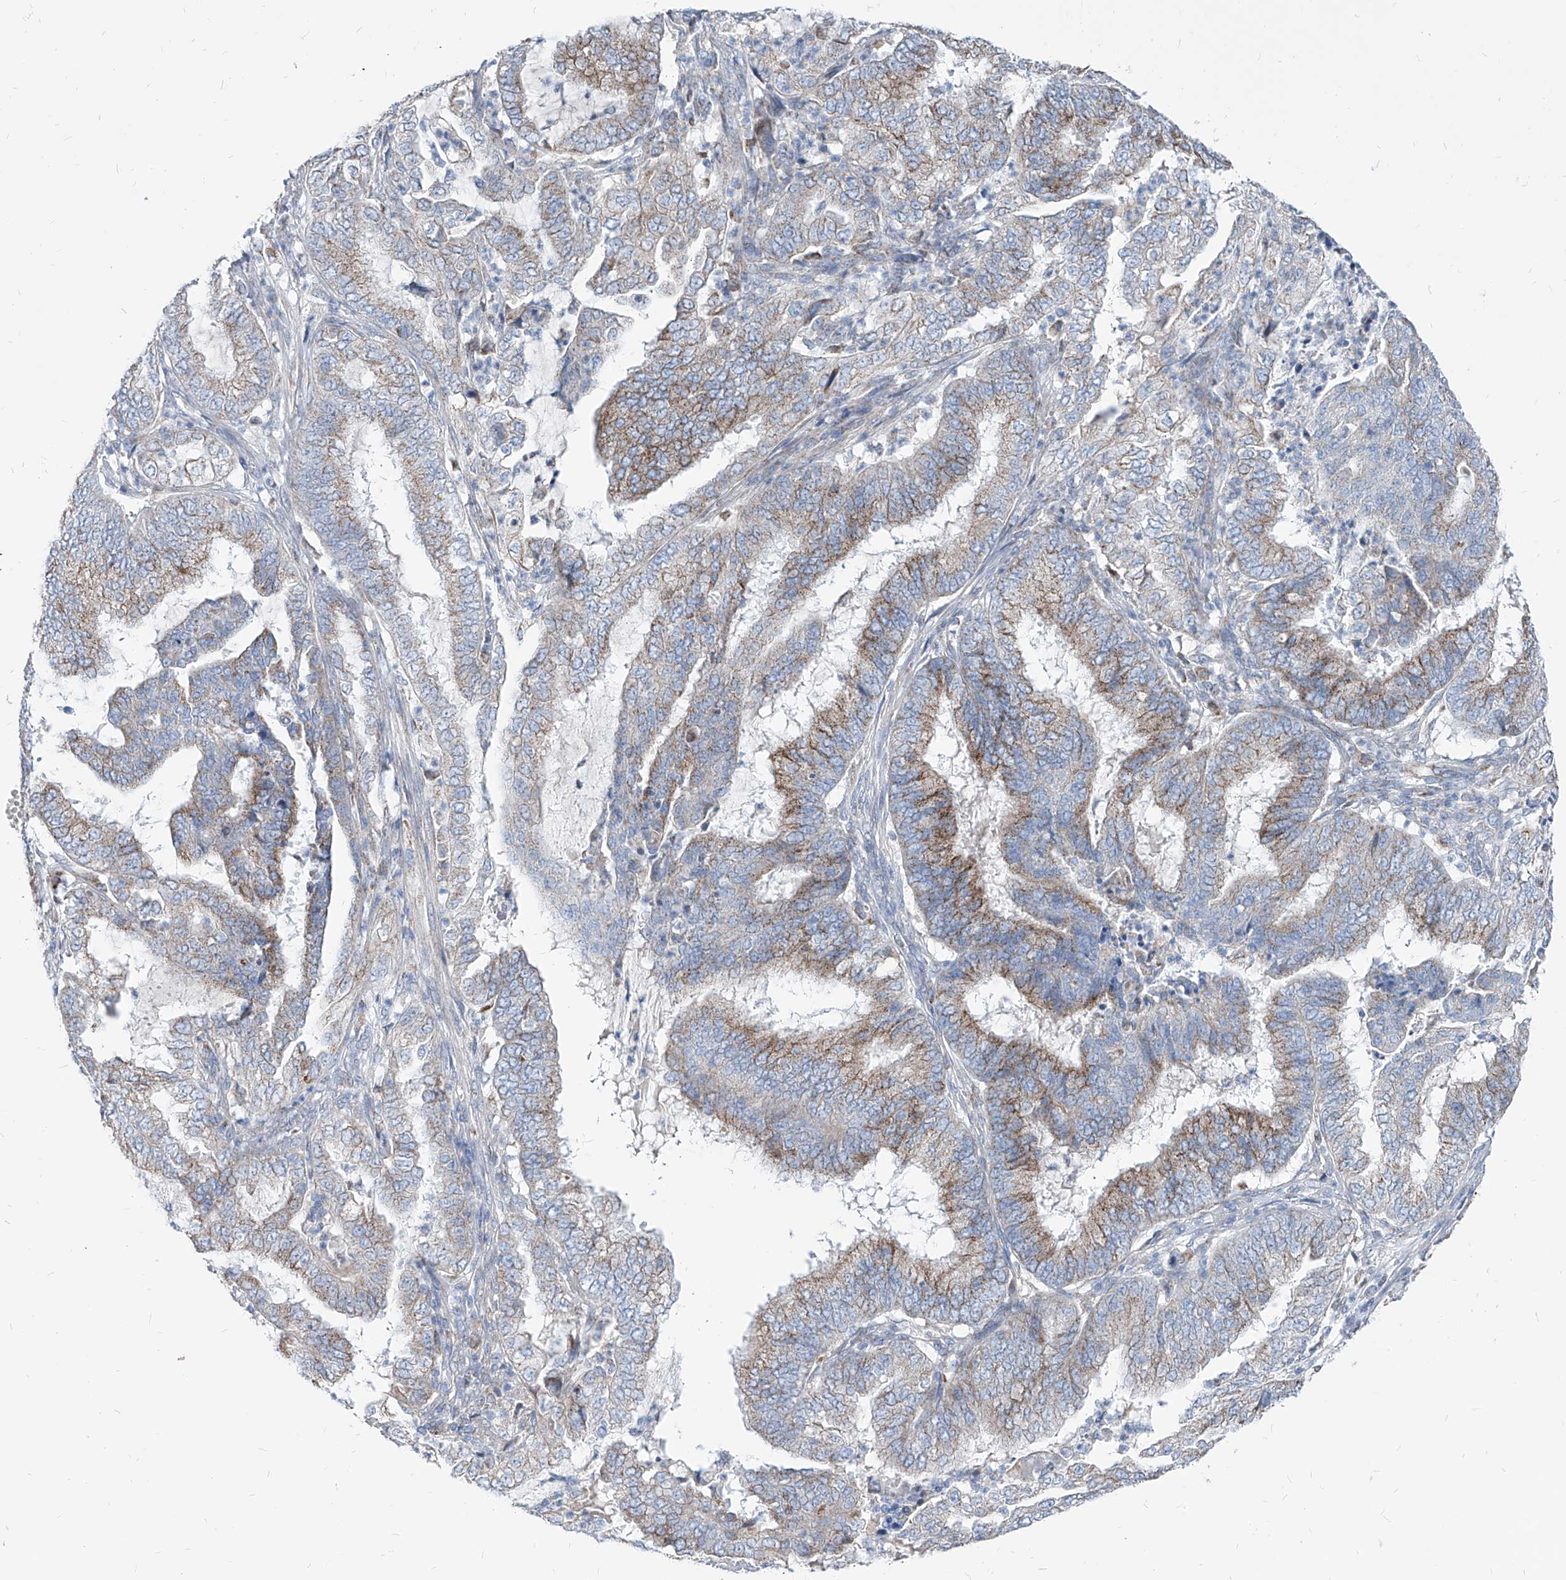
{"staining": {"intensity": "moderate", "quantity": "25%-75%", "location": "cytoplasmic/membranous"}, "tissue": "endometrial cancer", "cell_type": "Tumor cells", "image_type": "cancer", "snomed": [{"axis": "morphology", "description": "Adenocarcinoma, NOS"}, {"axis": "topography", "description": "Endometrium"}], "caption": "Protein staining by IHC reveals moderate cytoplasmic/membranous positivity in about 25%-75% of tumor cells in endometrial adenocarcinoma. (DAB = brown stain, brightfield microscopy at high magnification).", "gene": "AGPS", "patient": {"sex": "female", "age": 51}}